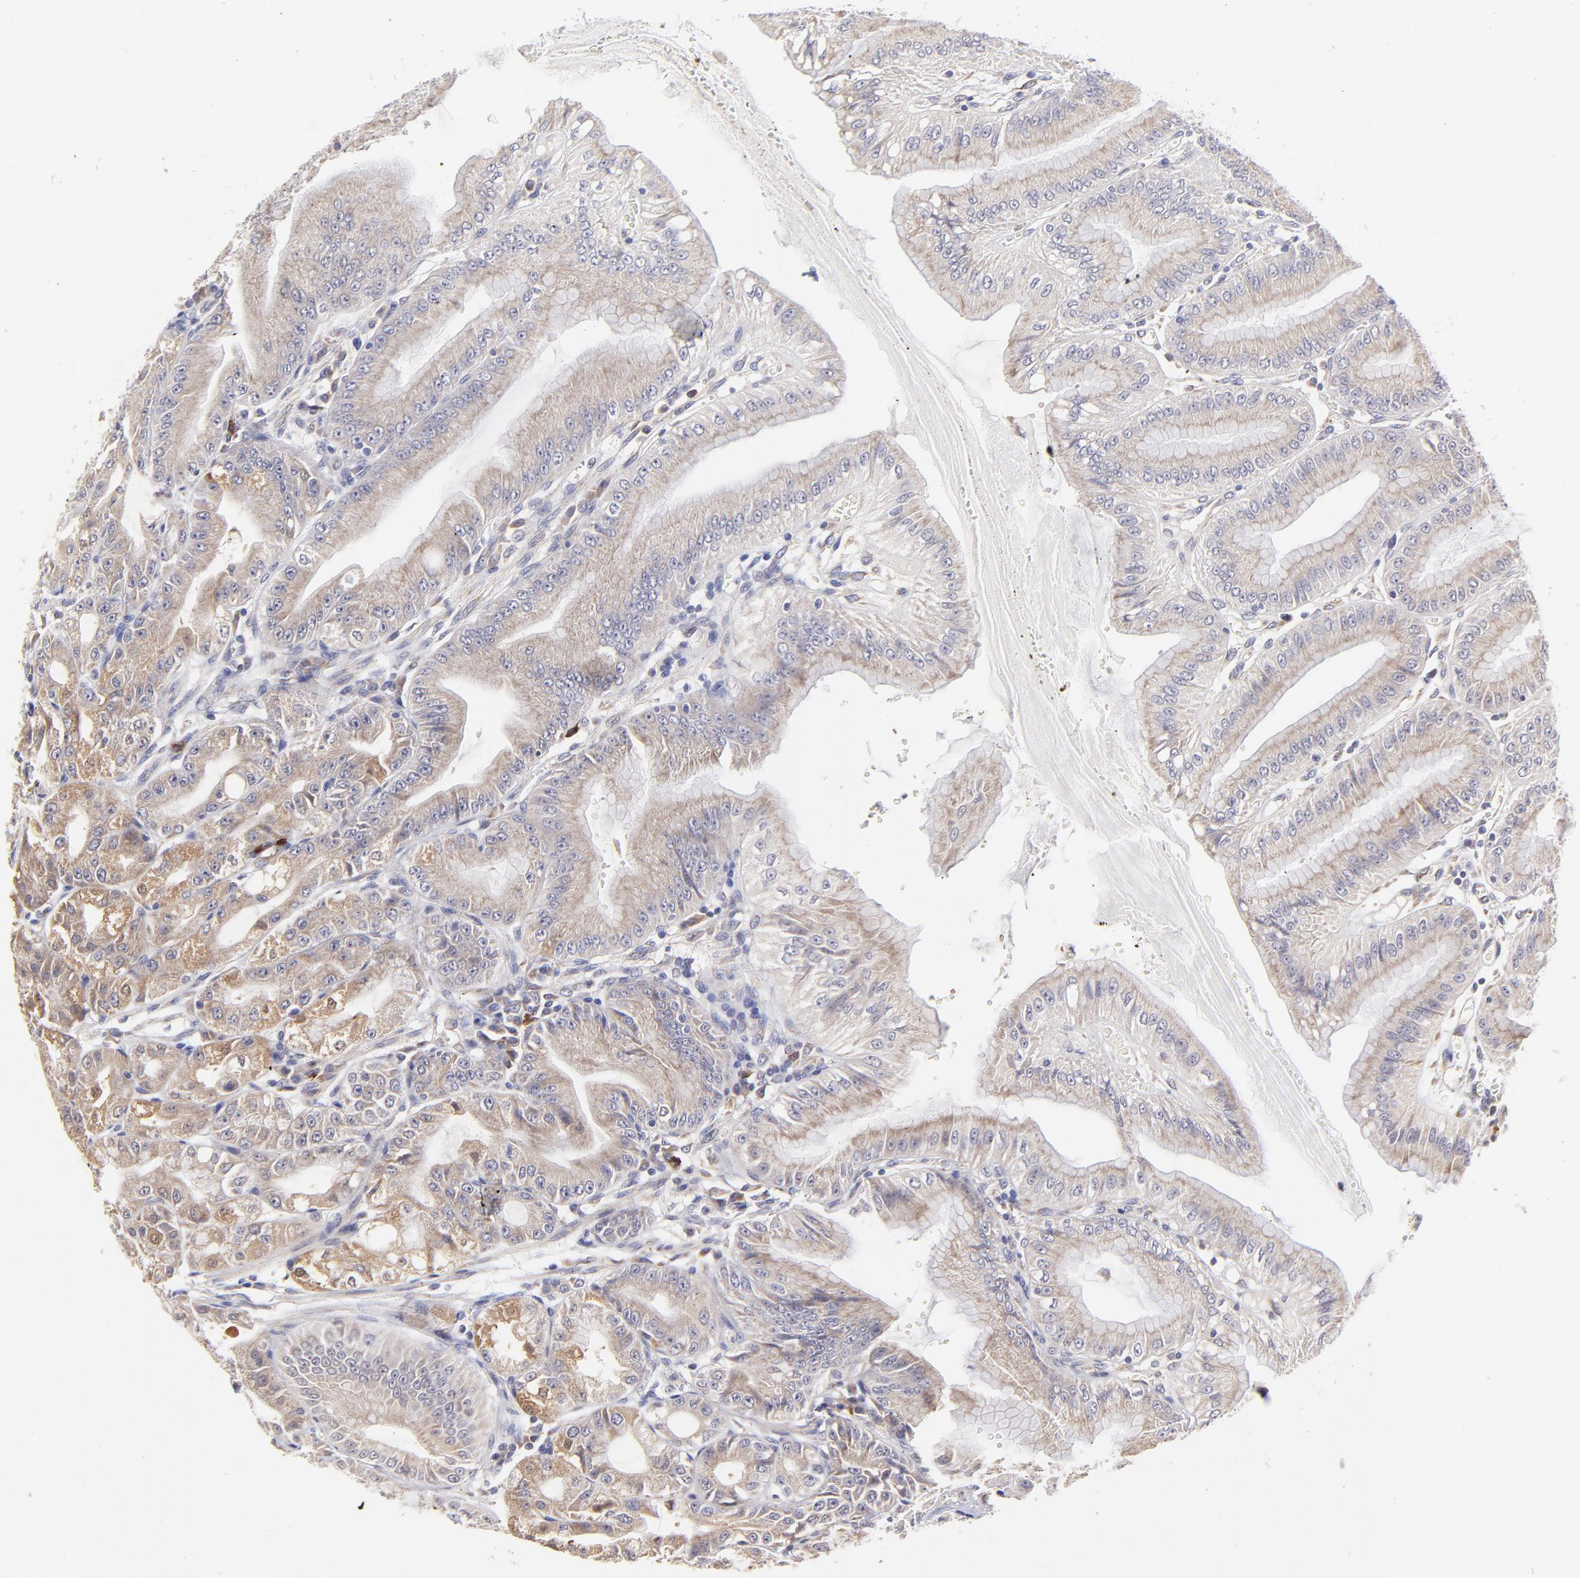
{"staining": {"intensity": "weak", "quantity": ">75%", "location": "cytoplasmic/membranous"}, "tissue": "stomach", "cell_type": "Glandular cells", "image_type": "normal", "snomed": [{"axis": "morphology", "description": "Normal tissue, NOS"}, {"axis": "topography", "description": "Stomach, lower"}], "caption": "Immunohistochemistry (IHC) histopathology image of benign stomach stained for a protein (brown), which reveals low levels of weak cytoplasmic/membranous positivity in approximately >75% of glandular cells.", "gene": "GCSAM", "patient": {"sex": "male", "age": 71}}